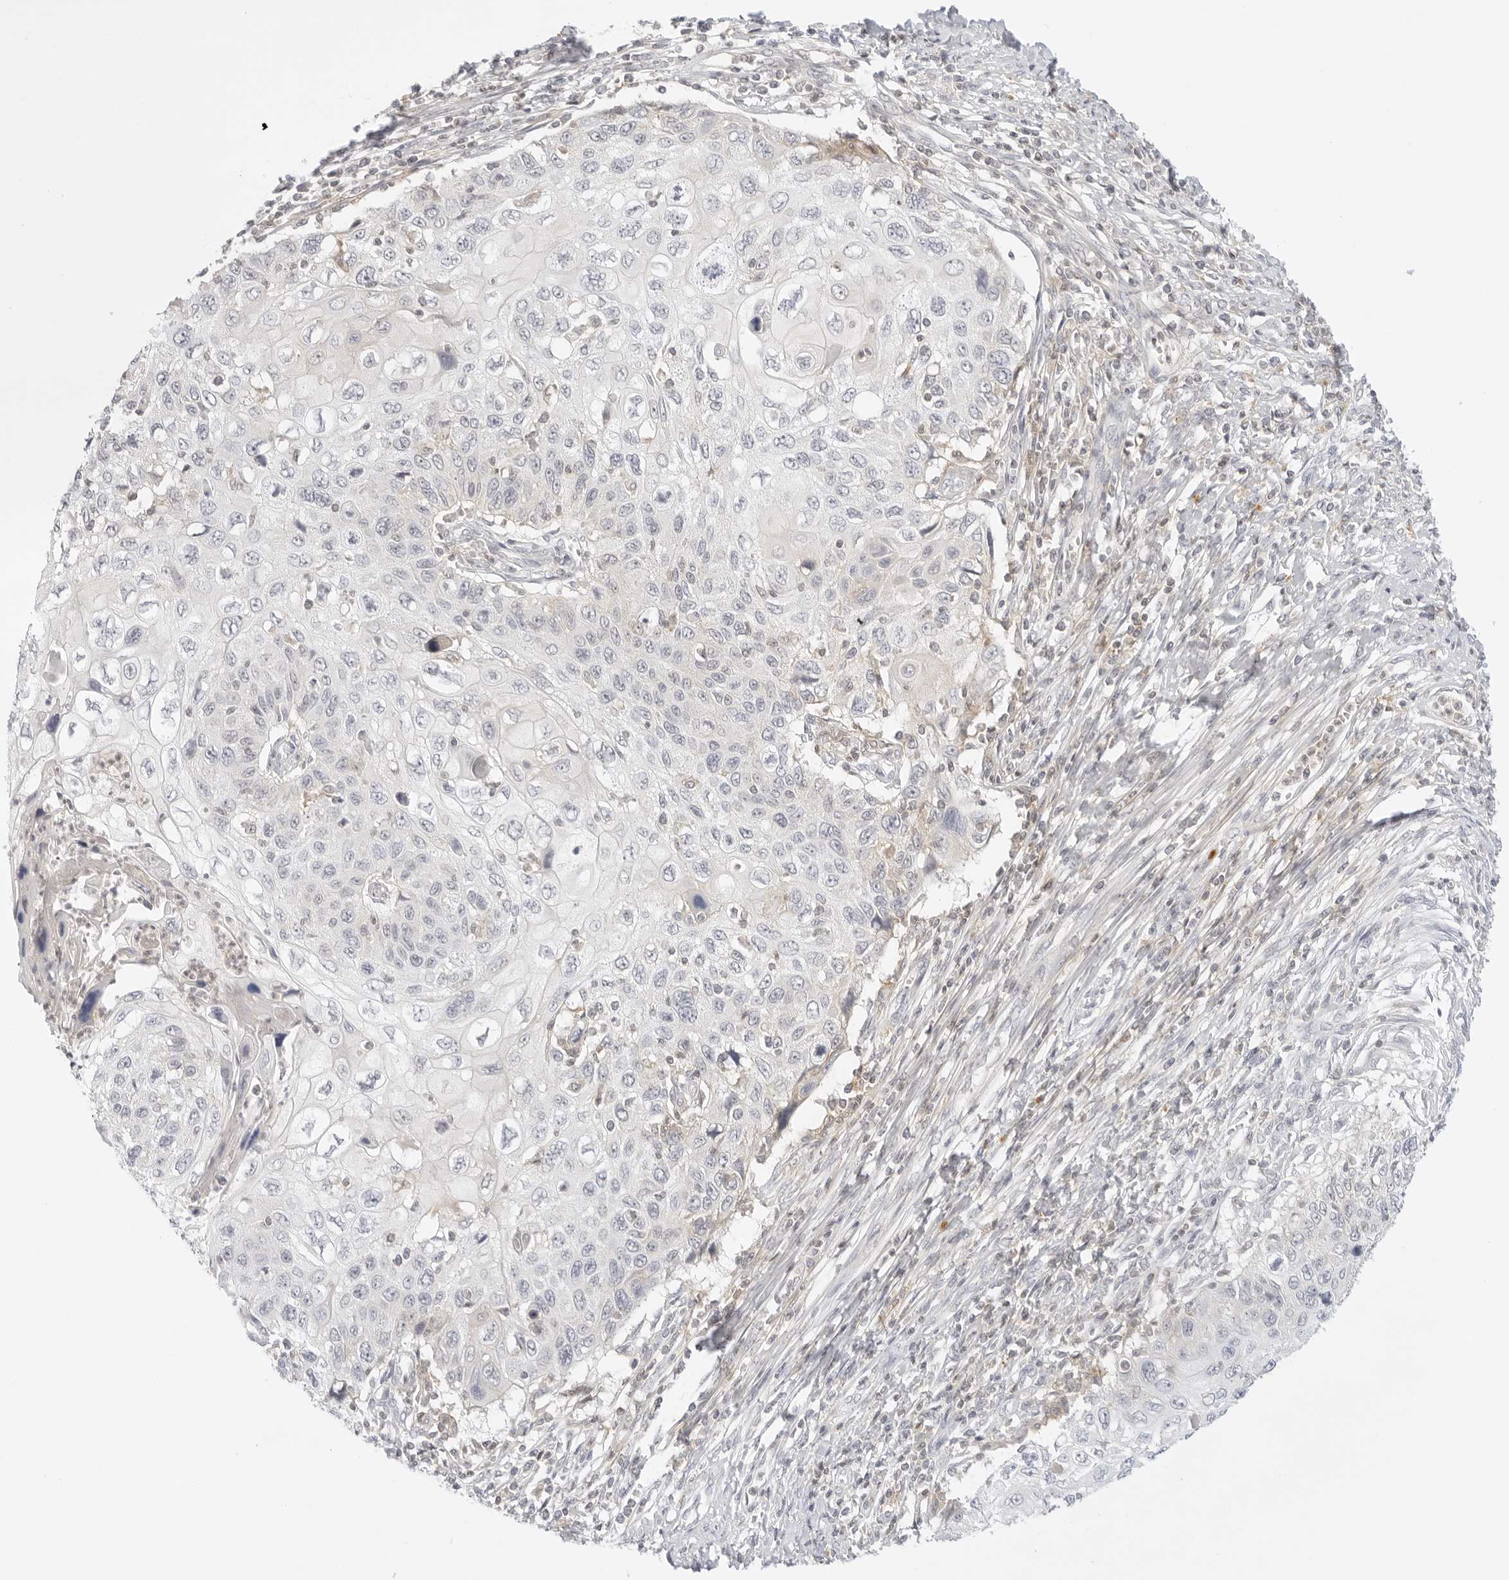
{"staining": {"intensity": "negative", "quantity": "none", "location": "none"}, "tissue": "cervical cancer", "cell_type": "Tumor cells", "image_type": "cancer", "snomed": [{"axis": "morphology", "description": "Squamous cell carcinoma, NOS"}, {"axis": "topography", "description": "Cervix"}], "caption": "This is an immunohistochemistry (IHC) histopathology image of cervical cancer. There is no positivity in tumor cells.", "gene": "TNFRSF14", "patient": {"sex": "female", "age": 70}}